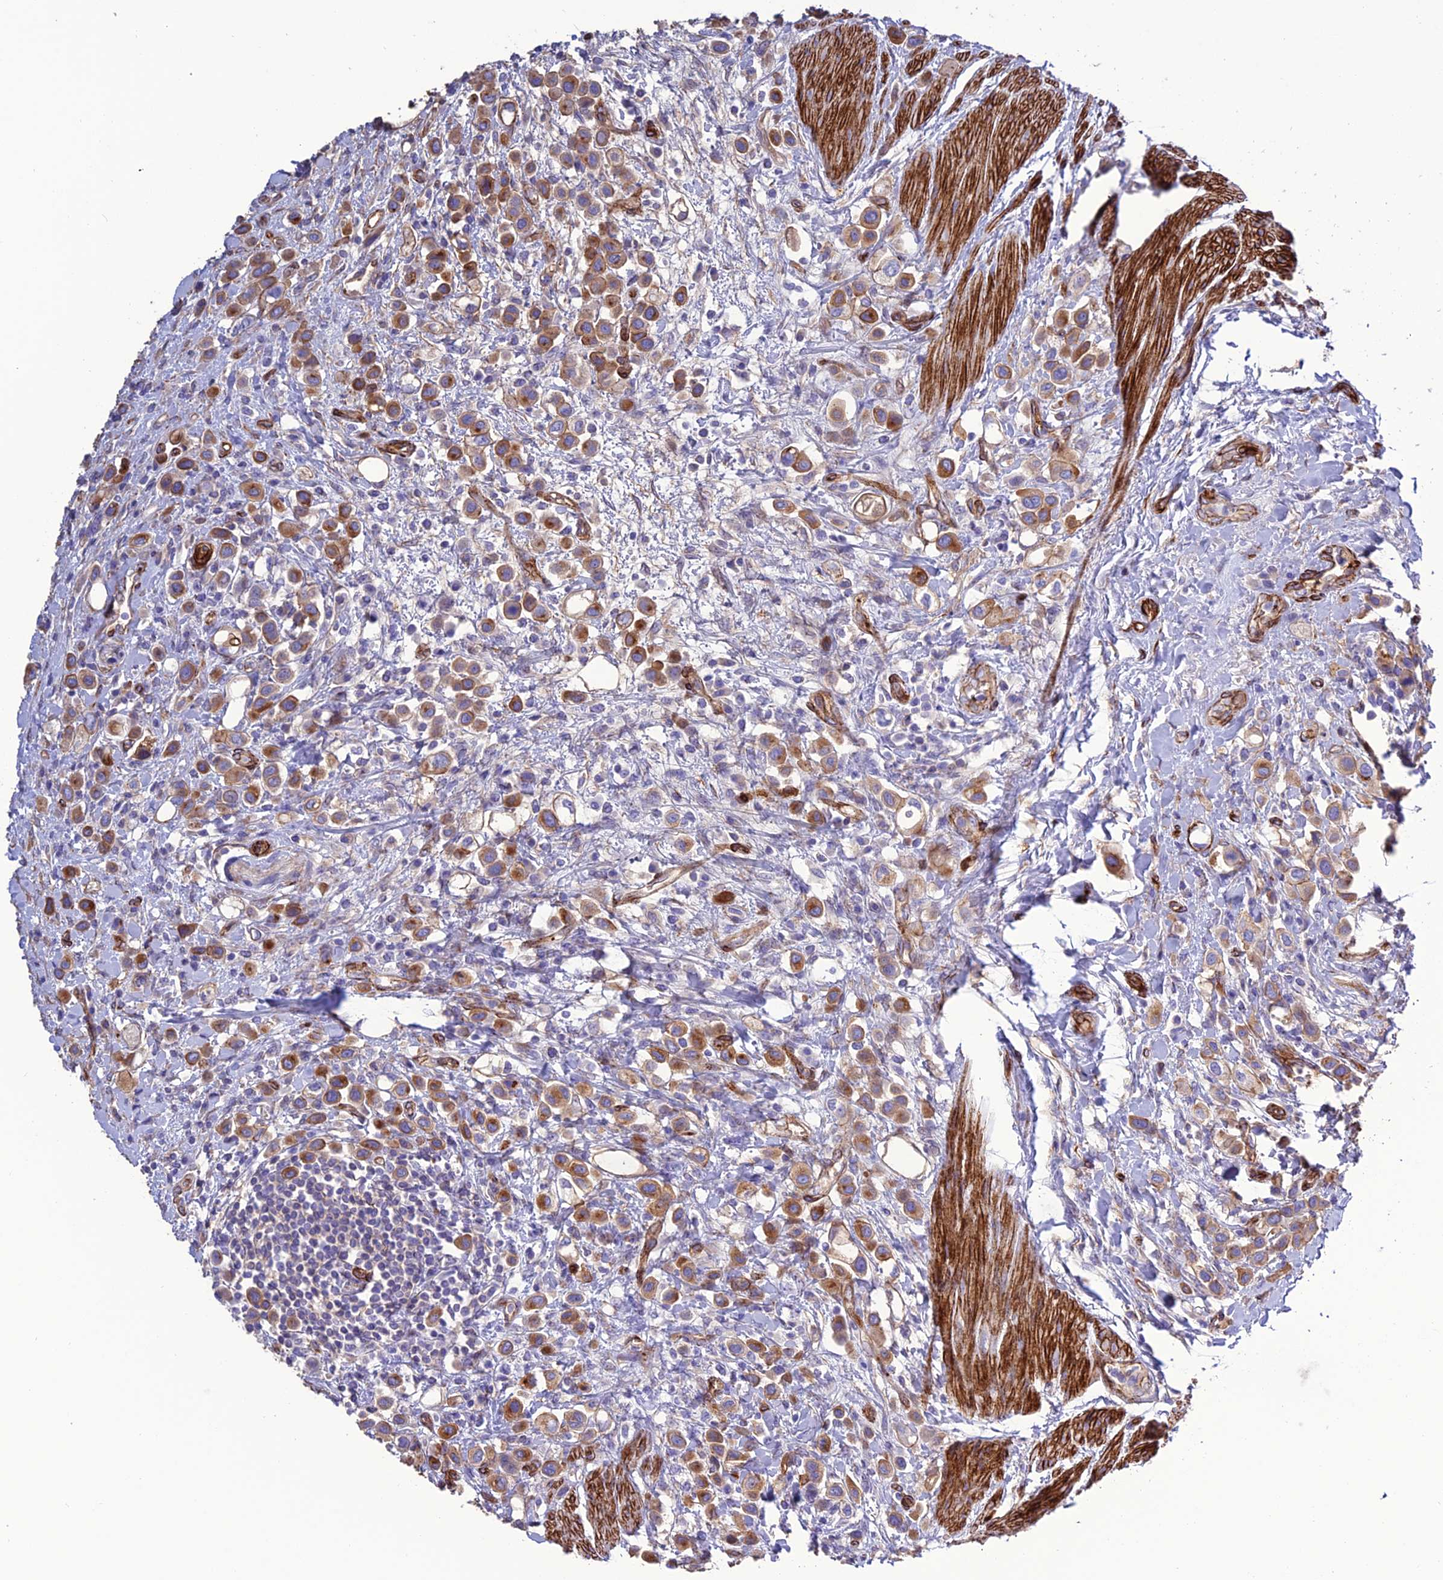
{"staining": {"intensity": "moderate", "quantity": ">75%", "location": "cytoplasmic/membranous"}, "tissue": "urothelial cancer", "cell_type": "Tumor cells", "image_type": "cancer", "snomed": [{"axis": "morphology", "description": "Urothelial carcinoma, High grade"}, {"axis": "topography", "description": "Urinary bladder"}], "caption": "Human urothelial carcinoma (high-grade) stained with a protein marker reveals moderate staining in tumor cells.", "gene": "REX1BD", "patient": {"sex": "male", "age": 50}}